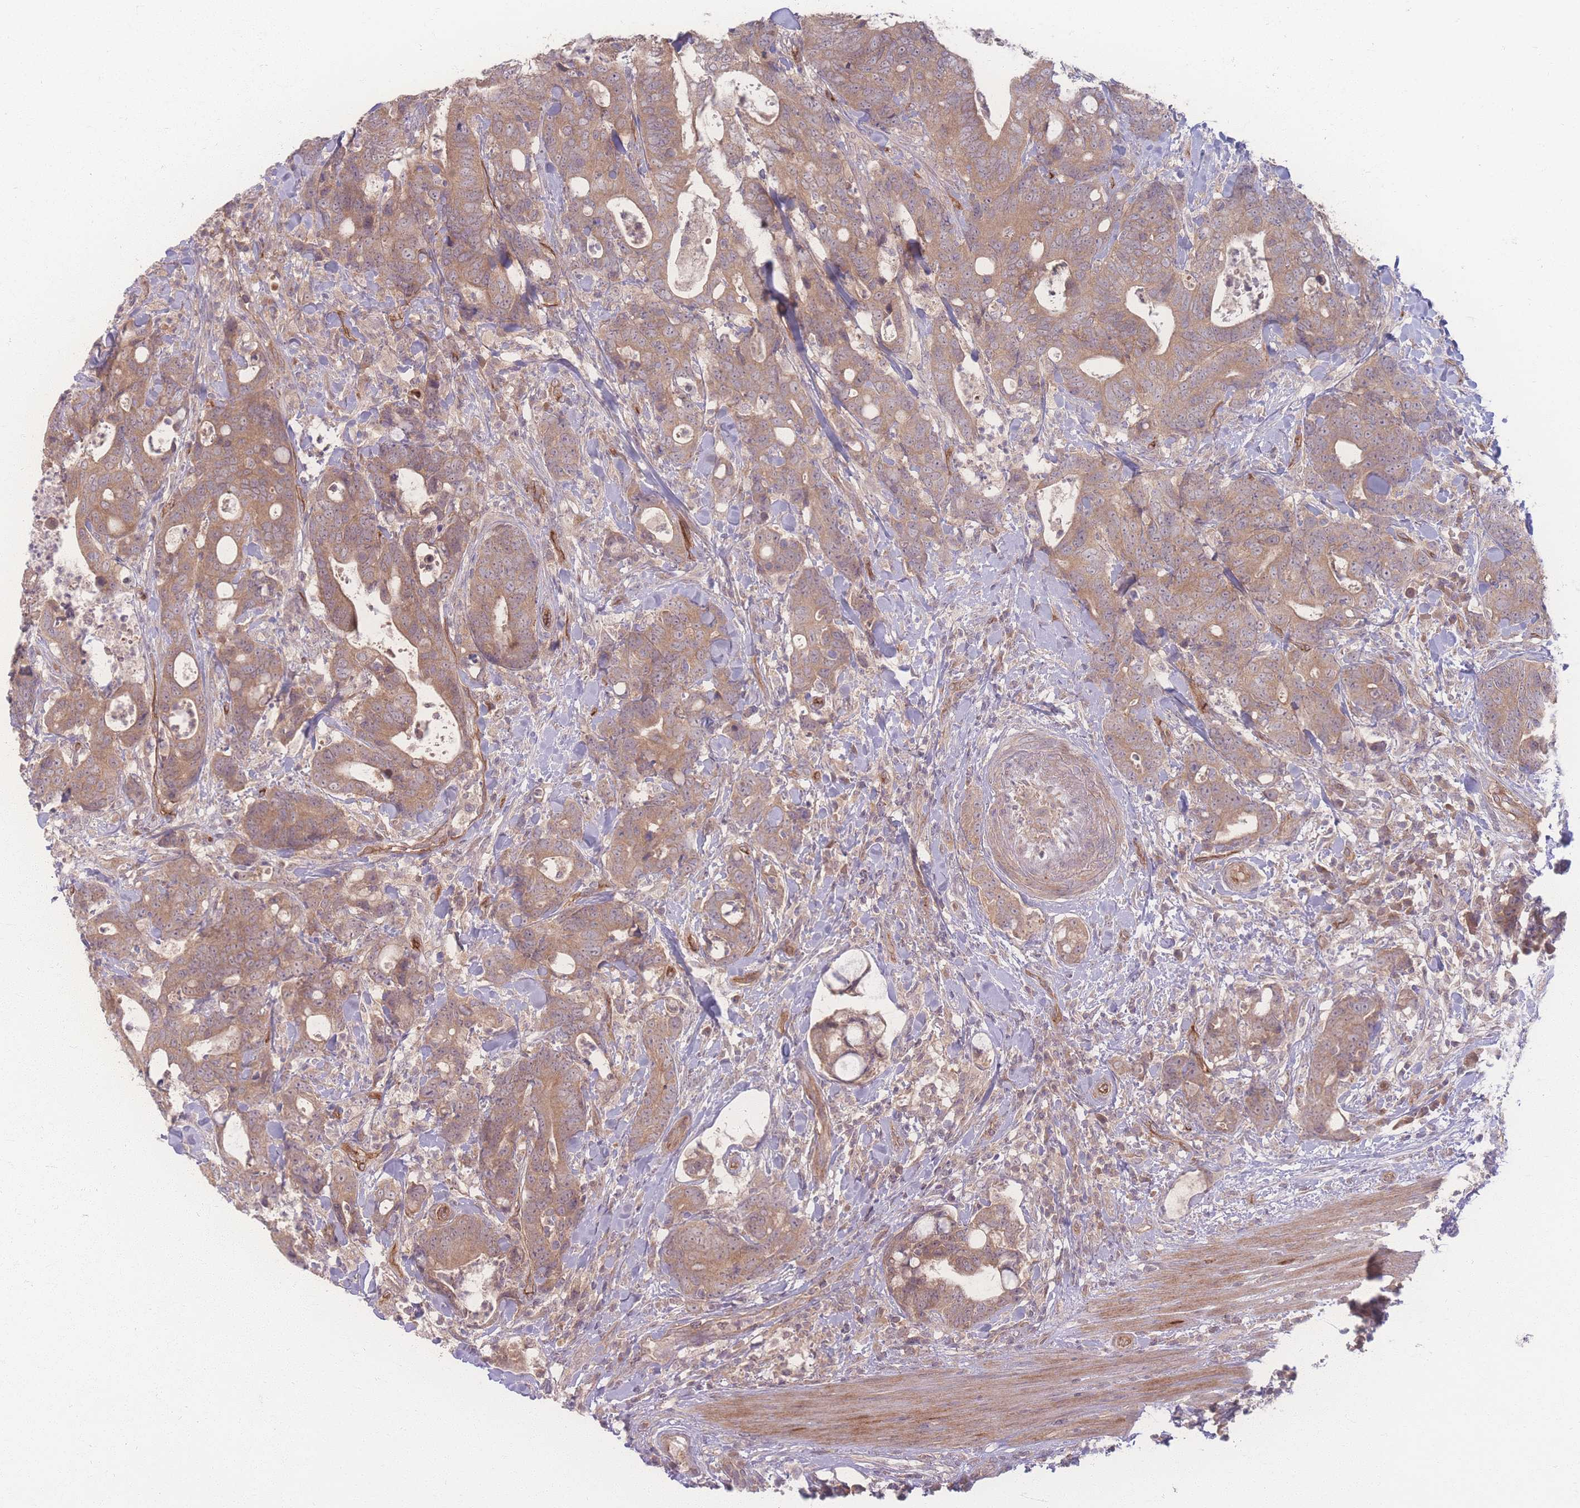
{"staining": {"intensity": "moderate", "quantity": ">75%", "location": "cytoplasmic/membranous"}, "tissue": "colorectal cancer", "cell_type": "Tumor cells", "image_type": "cancer", "snomed": [{"axis": "morphology", "description": "Adenocarcinoma, NOS"}, {"axis": "topography", "description": "Colon"}], "caption": "Immunohistochemistry staining of colorectal adenocarcinoma, which reveals medium levels of moderate cytoplasmic/membranous positivity in about >75% of tumor cells indicating moderate cytoplasmic/membranous protein expression. The staining was performed using DAB (3,3'-diaminobenzidine) (brown) for protein detection and nuclei were counterstained in hematoxylin (blue).", "gene": "INSR", "patient": {"sex": "female", "age": 82}}